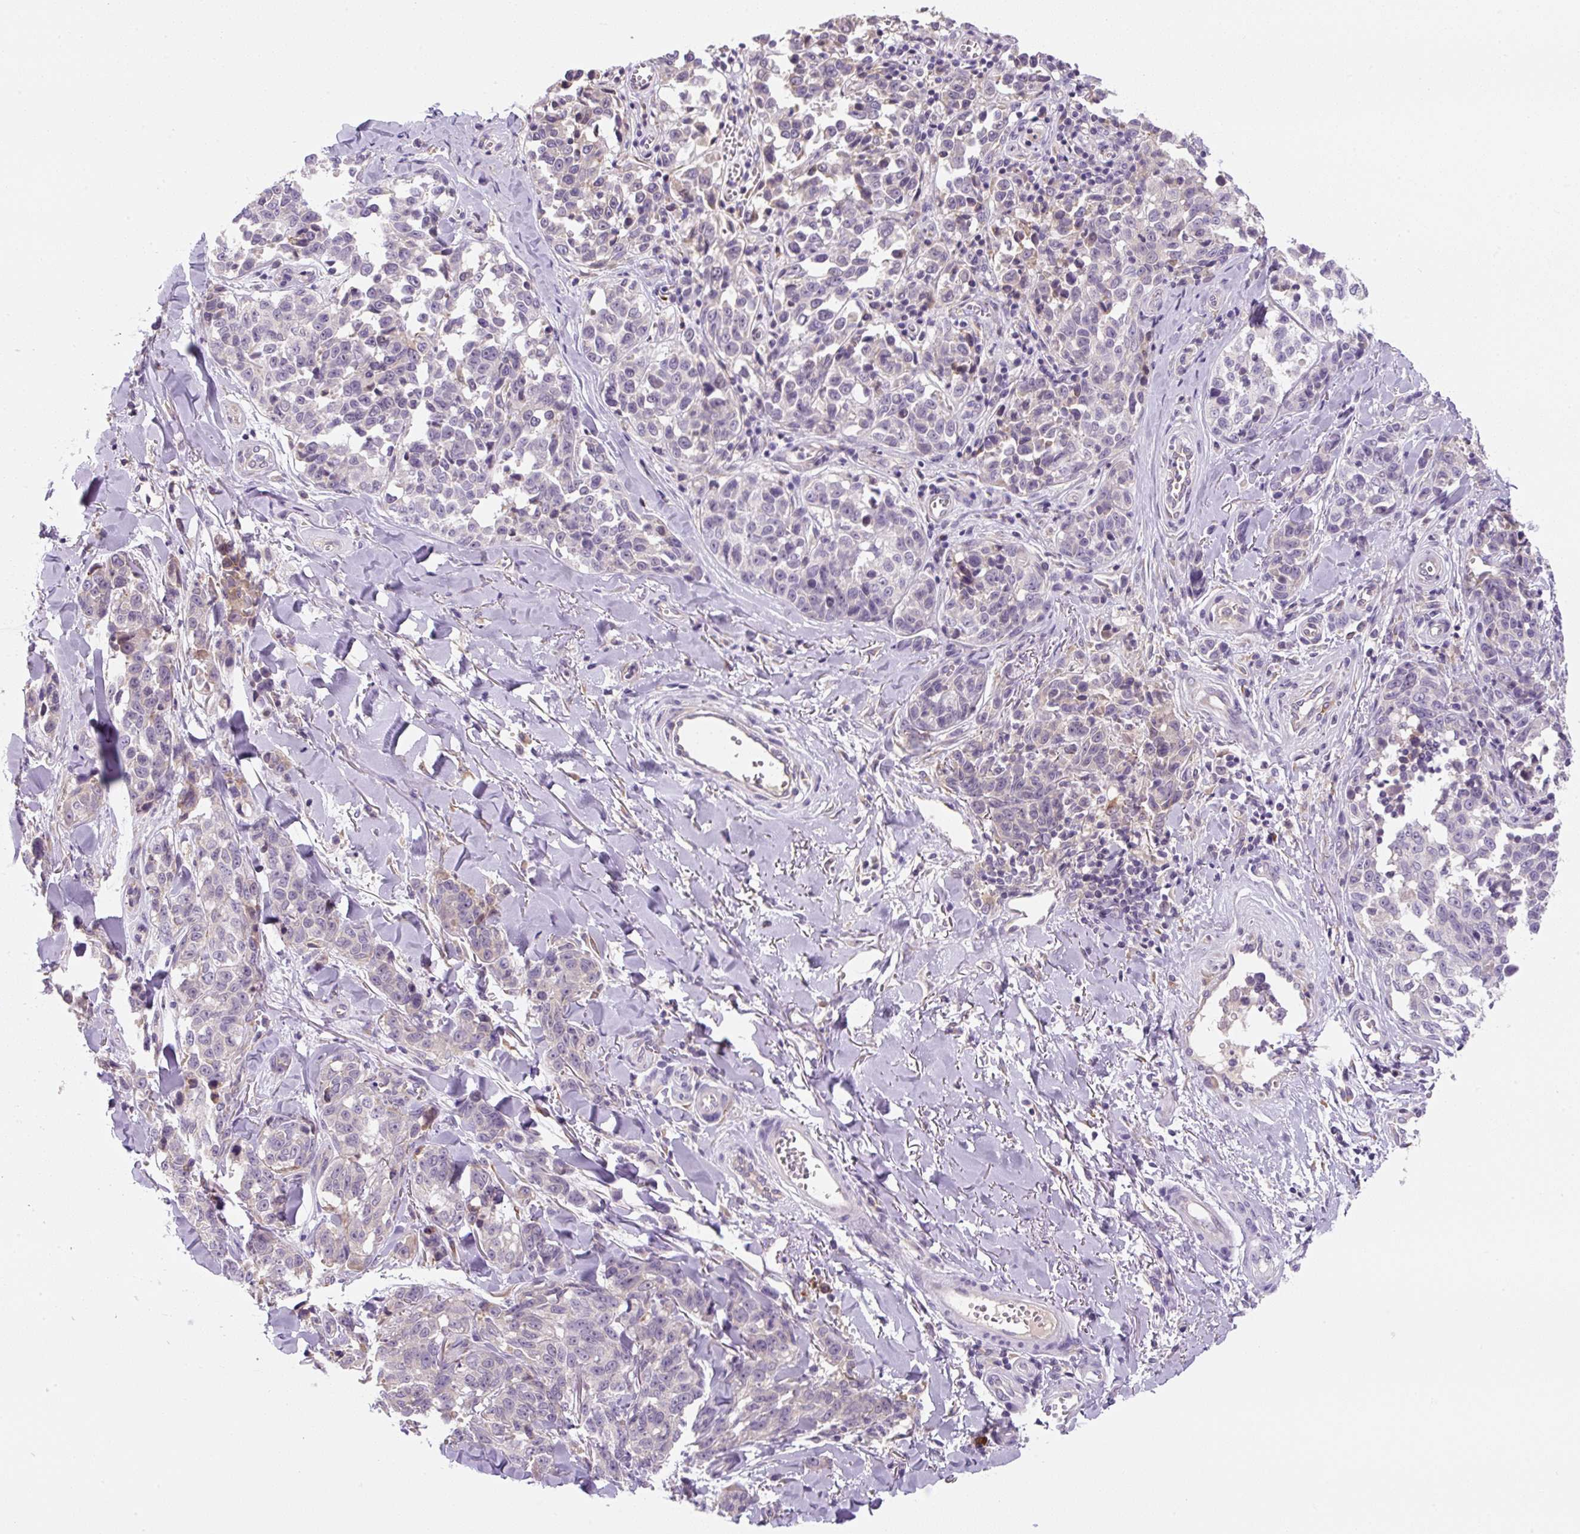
{"staining": {"intensity": "negative", "quantity": "none", "location": "none"}, "tissue": "melanoma", "cell_type": "Tumor cells", "image_type": "cancer", "snomed": [{"axis": "morphology", "description": "Malignant melanoma, NOS"}, {"axis": "topography", "description": "Skin"}], "caption": "Immunohistochemistry histopathology image of human melanoma stained for a protein (brown), which exhibits no expression in tumor cells.", "gene": "FZD5", "patient": {"sex": "female", "age": 64}}